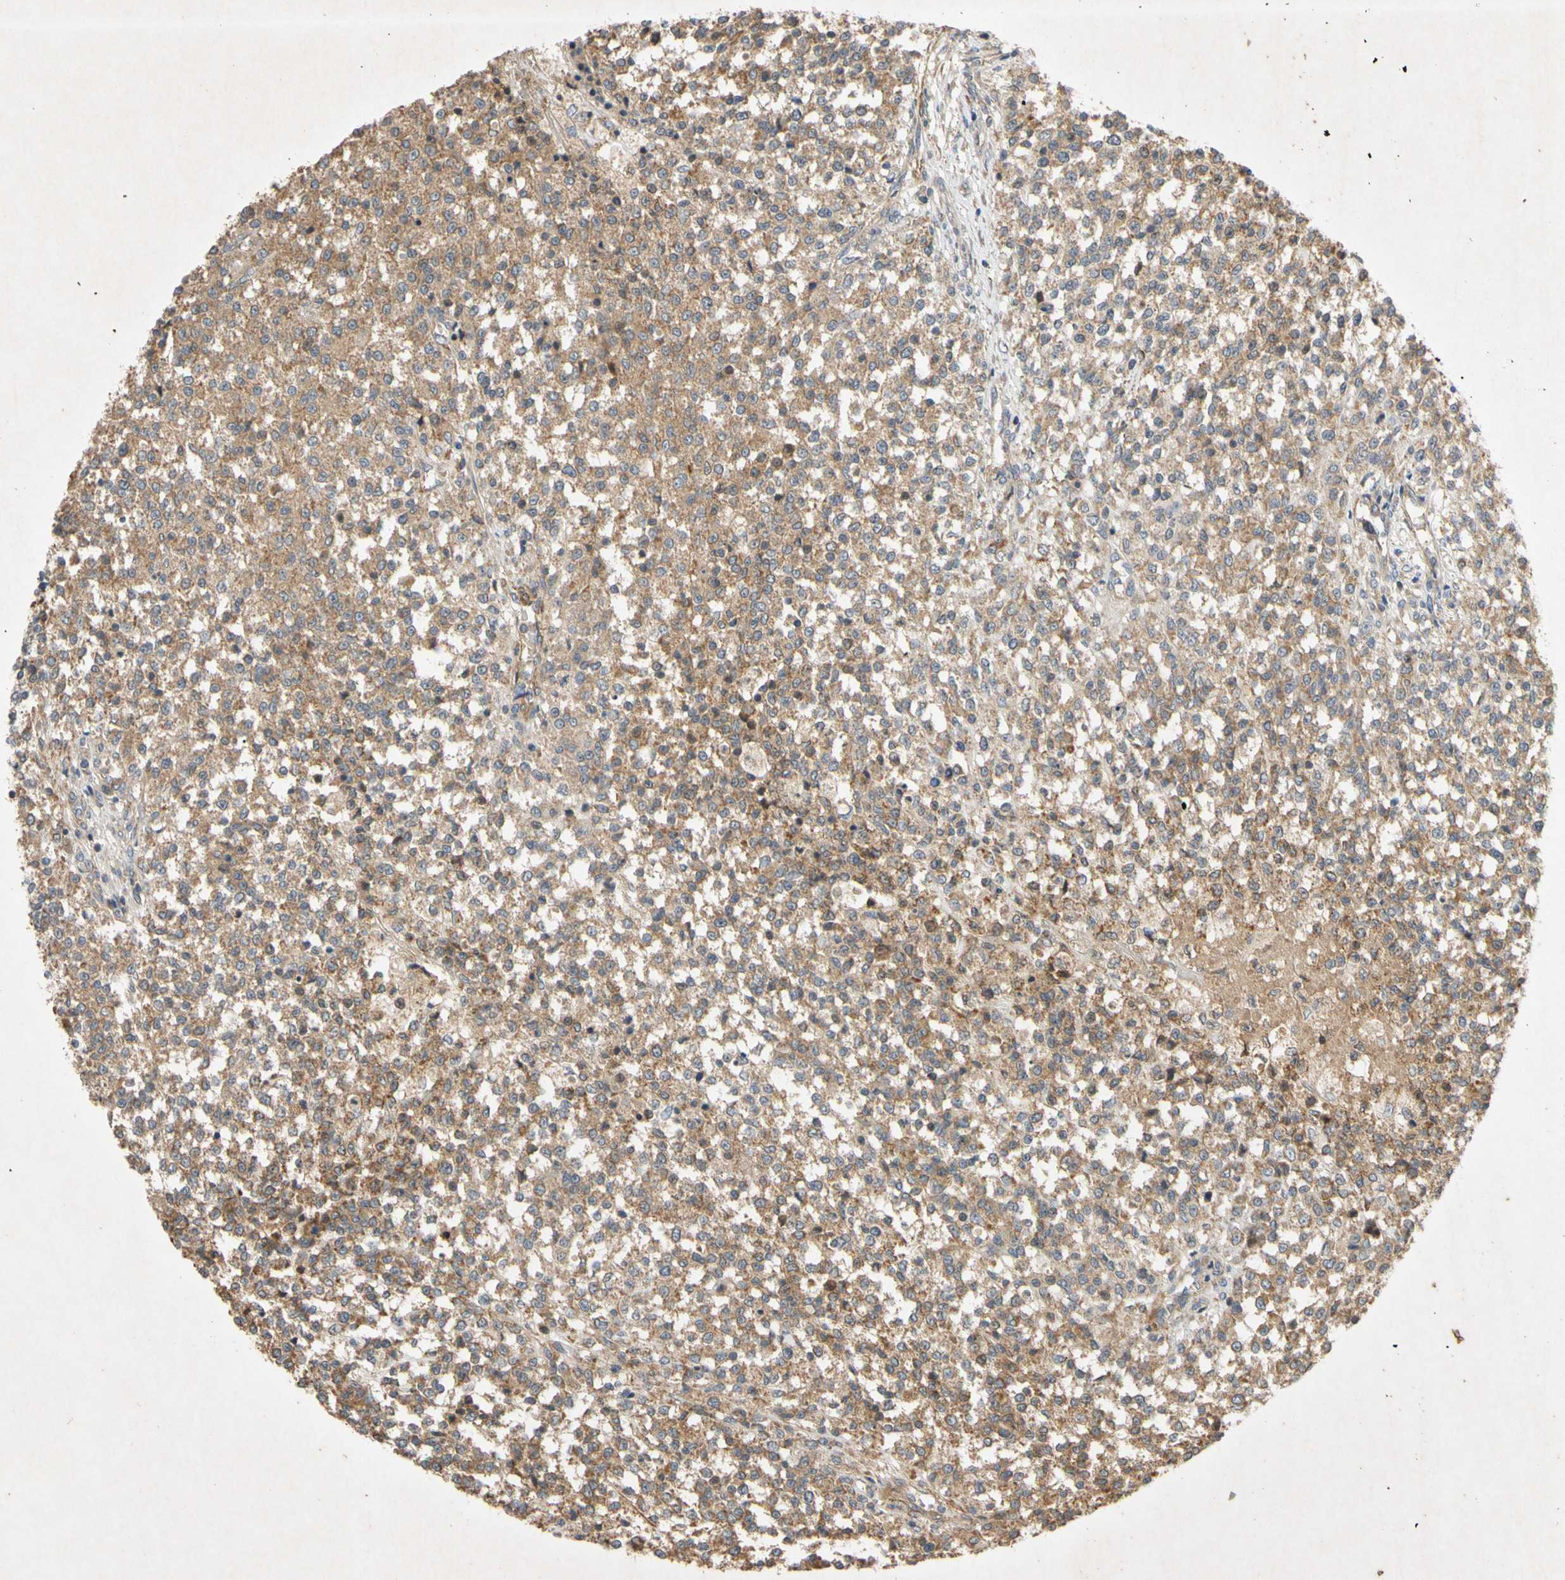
{"staining": {"intensity": "moderate", "quantity": ">75%", "location": "cytoplasmic/membranous"}, "tissue": "testis cancer", "cell_type": "Tumor cells", "image_type": "cancer", "snomed": [{"axis": "morphology", "description": "Seminoma, NOS"}, {"axis": "topography", "description": "Testis"}], "caption": "Immunohistochemistry photomicrograph of human testis cancer stained for a protein (brown), which exhibits medium levels of moderate cytoplasmic/membranous staining in about >75% of tumor cells.", "gene": "PARD6A", "patient": {"sex": "male", "age": 59}}